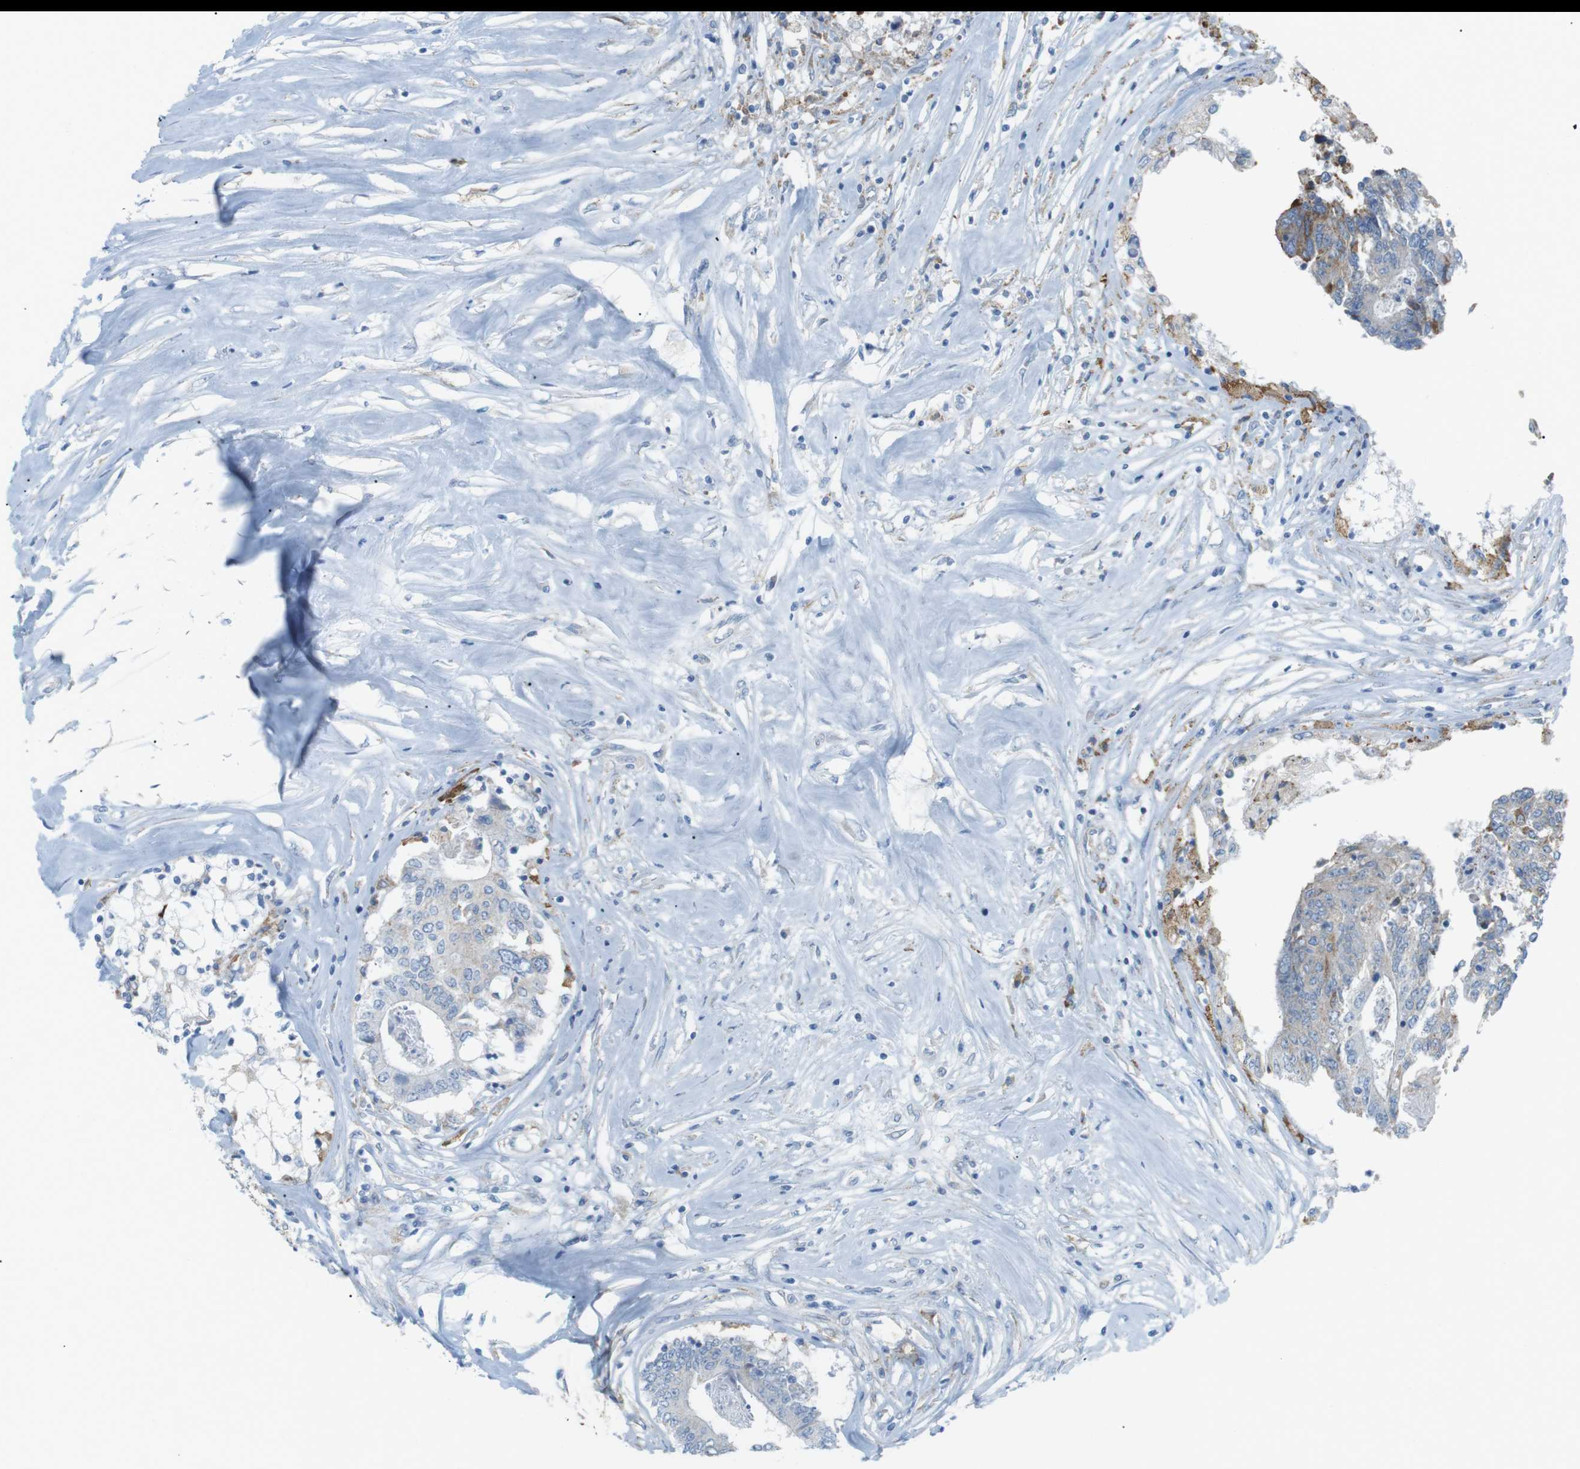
{"staining": {"intensity": "weak", "quantity": "<25%", "location": "cytoplasmic/membranous"}, "tissue": "colorectal cancer", "cell_type": "Tumor cells", "image_type": "cancer", "snomed": [{"axis": "morphology", "description": "Adenocarcinoma, NOS"}, {"axis": "topography", "description": "Rectum"}], "caption": "There is no significant expression in tumor cells of adenocarcinoma (colorectal).", "gene": "VAMP1", "patient": {"sex": "male", "age": 63}}